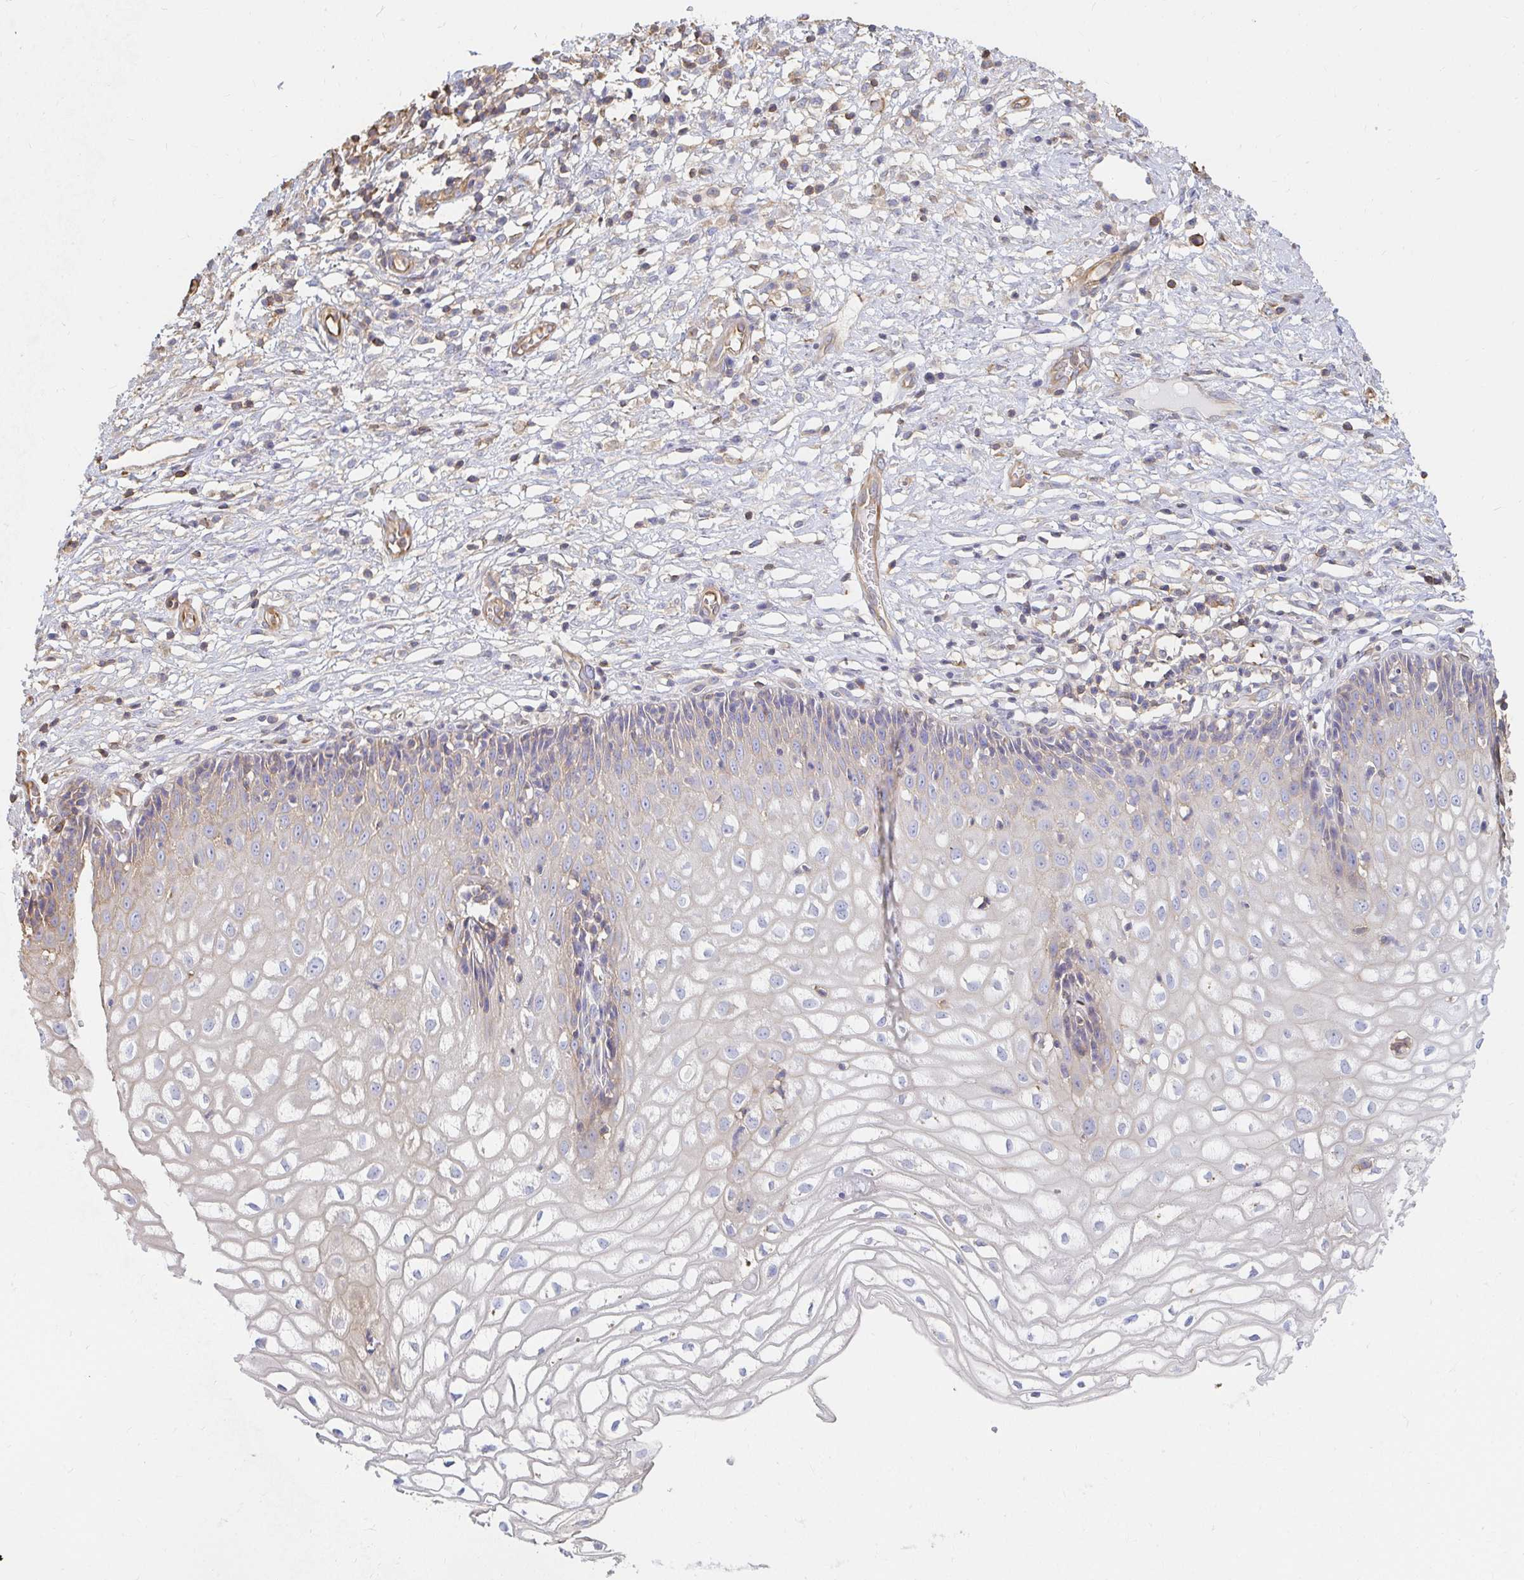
{"staining": {"intensity": "moderate", "quantity": "<25%", "location": "cytoplasmic/membranous"}, "tissue": "cervix", "cell_type": "Glandular cells", "image_type": "normal", "snomed": [{"axis": "morphology", "description": "Normal tissue, NOS"}, {"axis": "topography", "description": "Cervix"}], "caption": "The histopathology image exhibits immunohistochemical staining of benign cervix. There is moderate cytoplasmic/membranous staining is identified in about <25% of glandular cells. The staining is performed using DAB brown chromogen to label protein expression. The nuclei are counter-stained blue using hematoxylin.", "gene": "TSPAN19", "patient": {"sex": "female", "age": 36}}